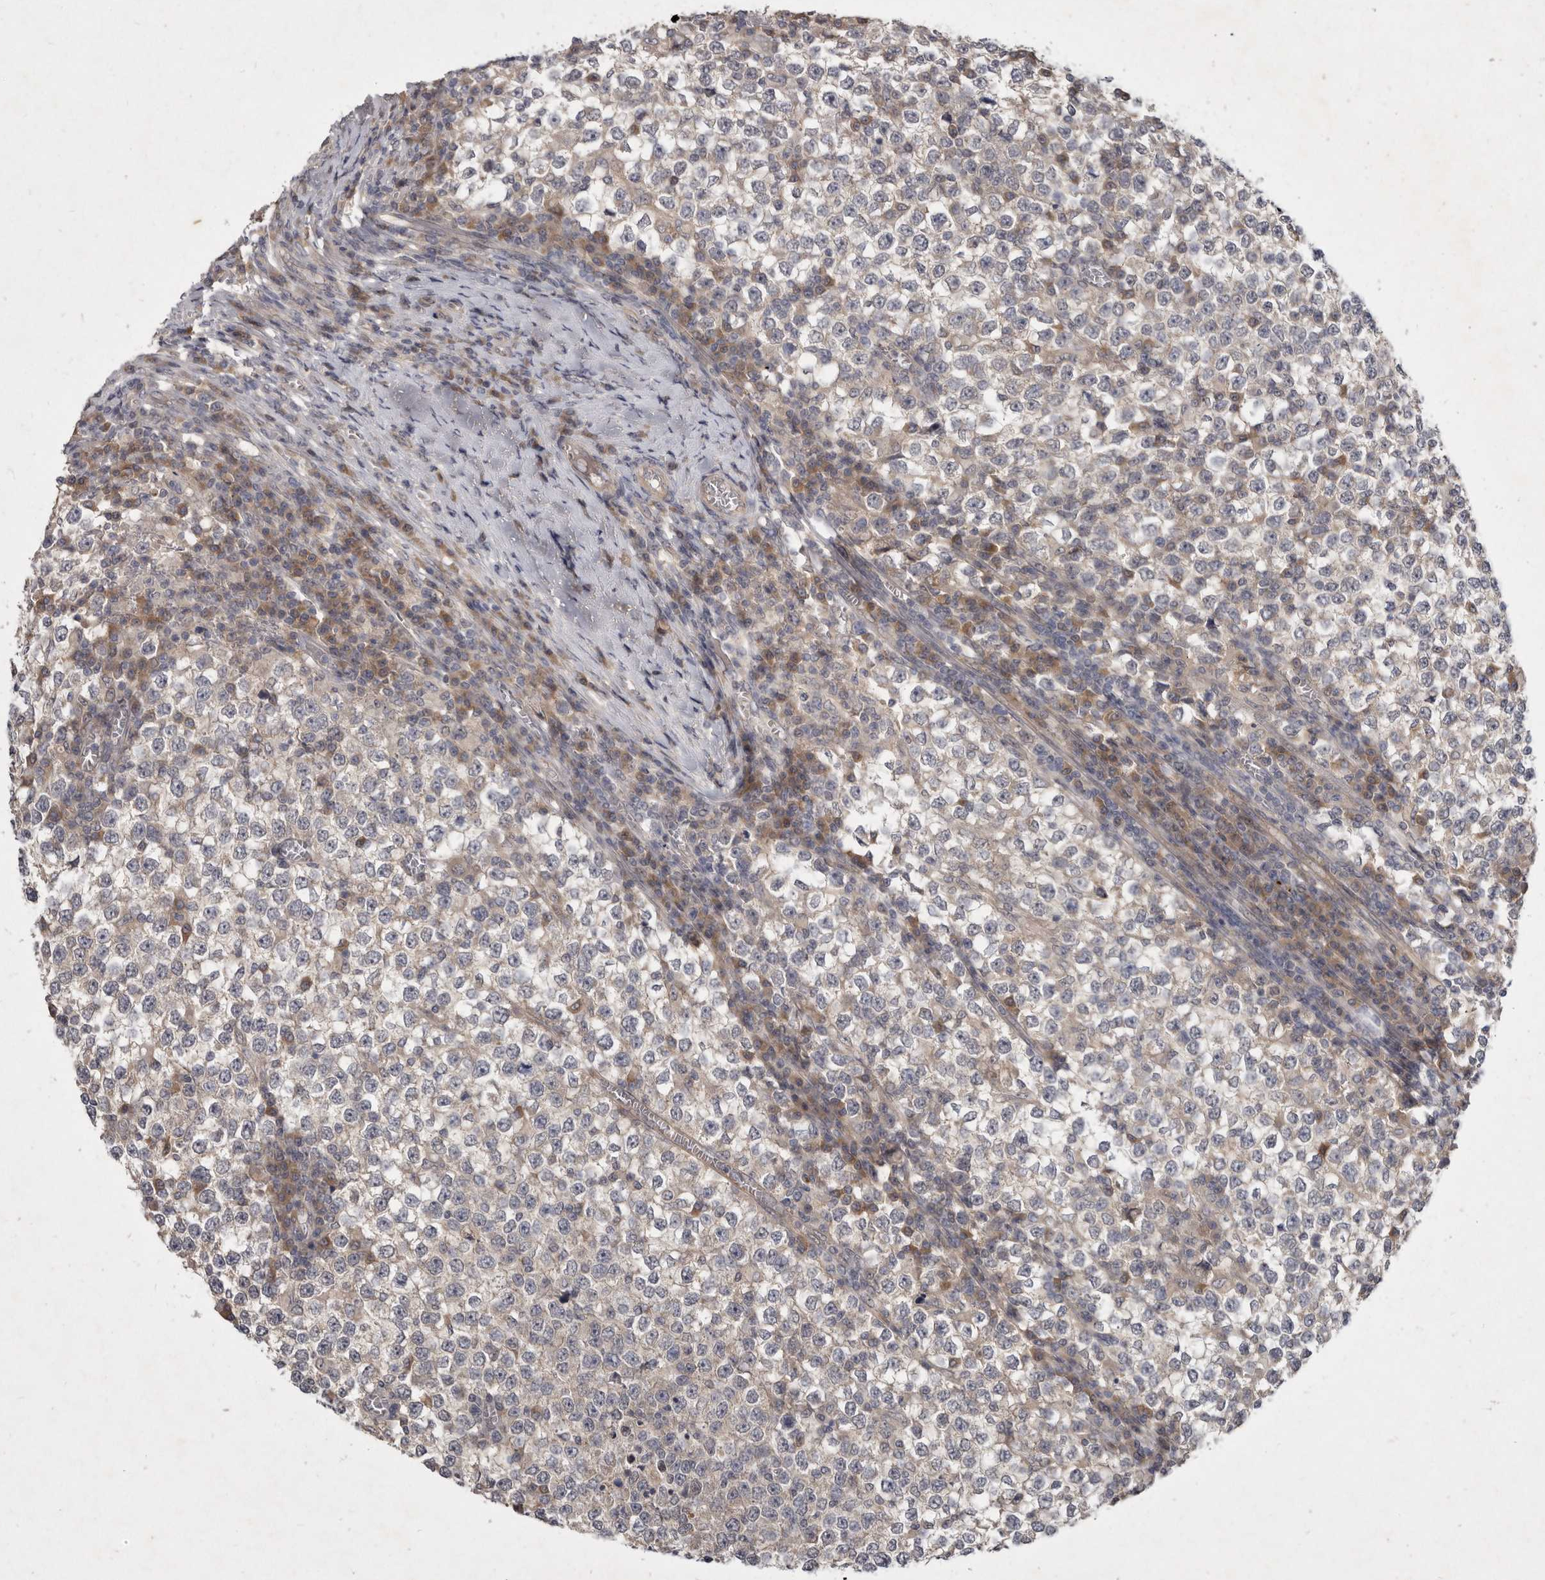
{"staining": {"intensity": "negative", "quantity": "none", "location": "none"}, "tissue": "testis cancer", "cell_type": "Tumor cells", "image_type": "cancer", "snomed": [{"axis": "morphology", "description": "Seminoma, NOS"}, {"axis": "topography", "description": "Testis"}], "caption": "A high-resolution photomicrograph shows IHC staining of testis seminoma, which demonstrates no significant staining in tumor cells.", "gene": "SLC22A1", "patient": {"sex": "male", "age": 65}}